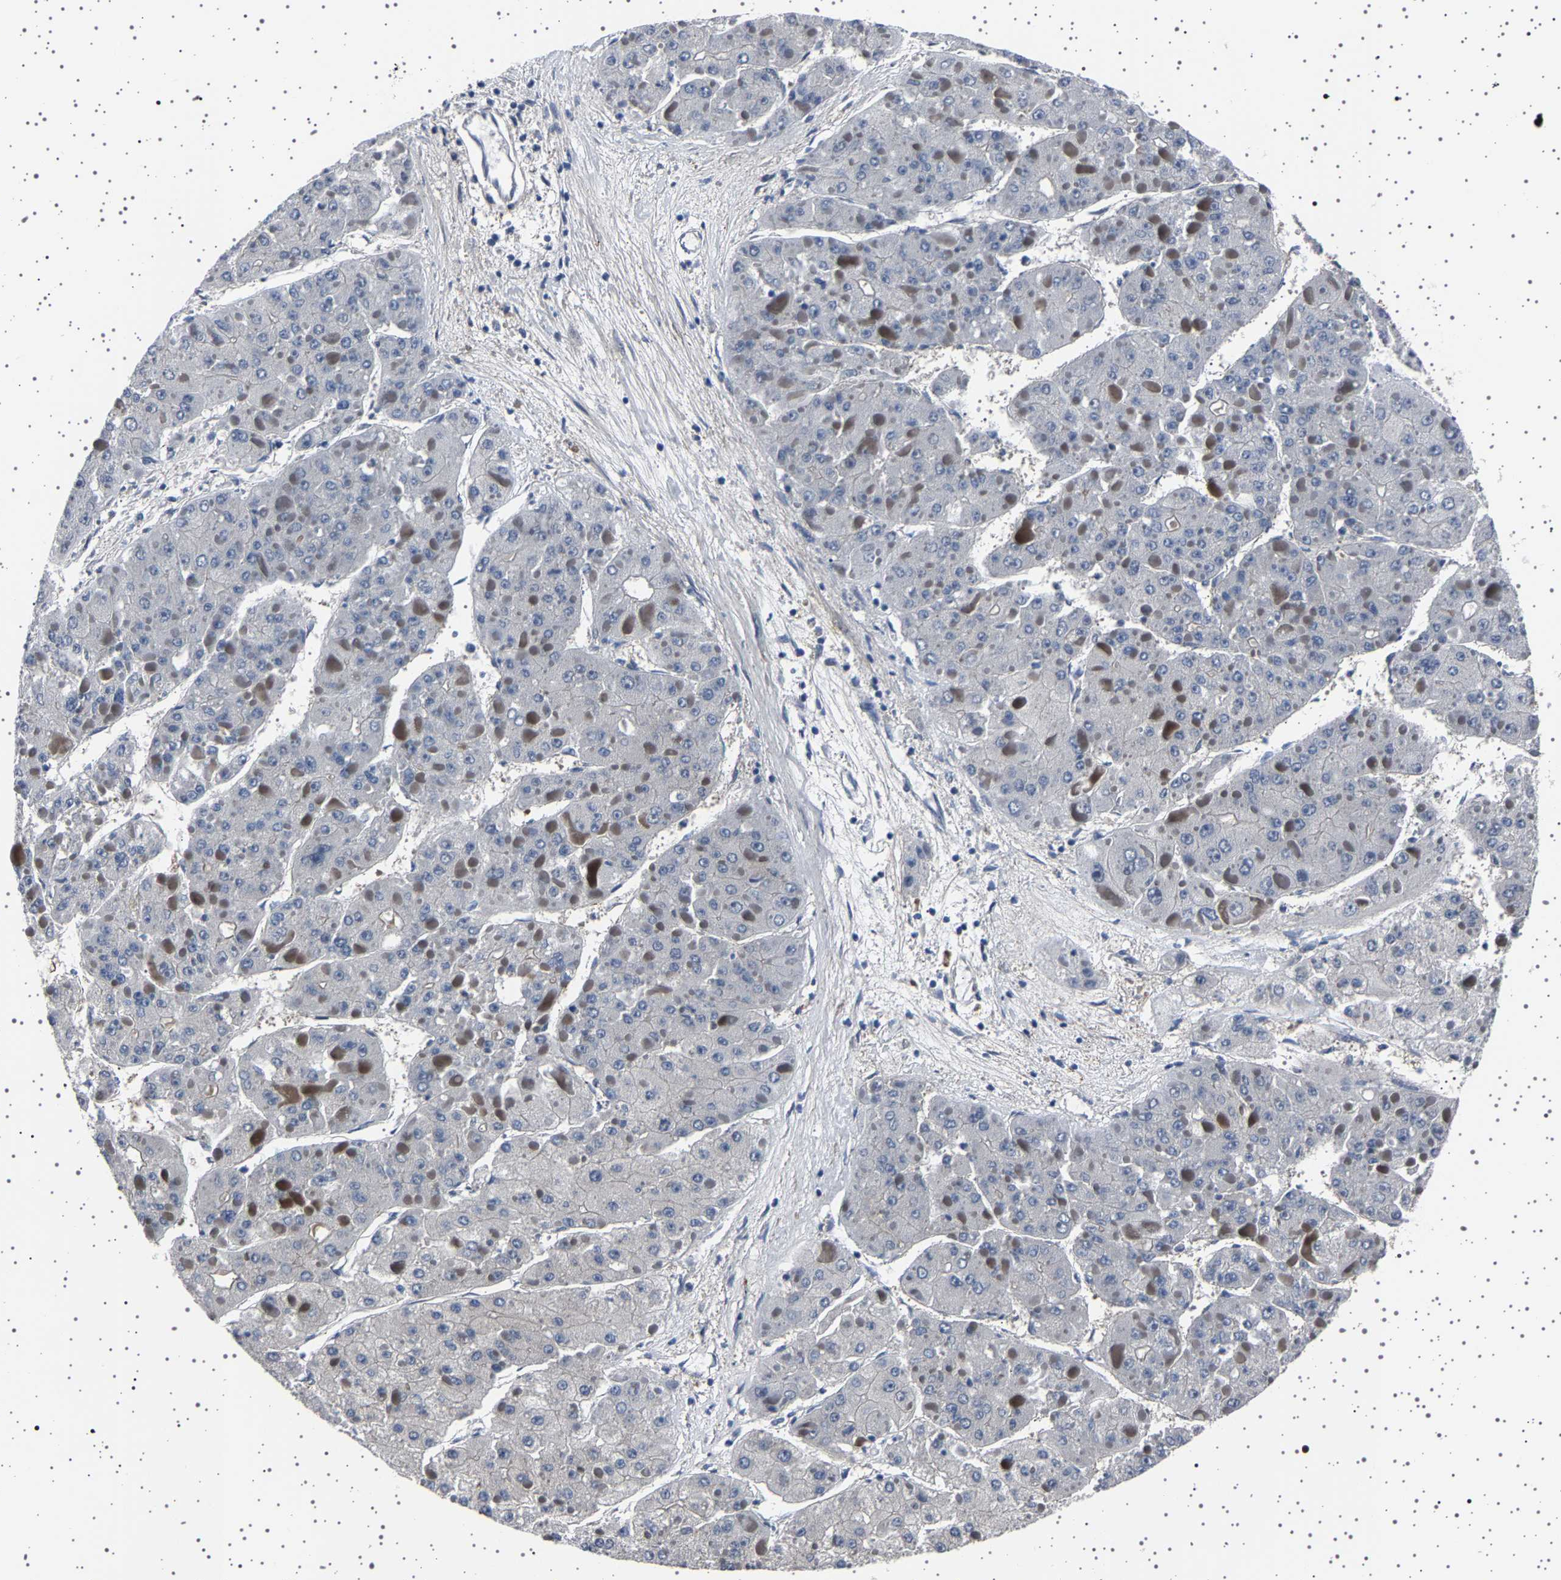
{"staining": {"intensity": "negative", "quantity": "none", "location": "none"}, "tissue": "liver cancer", "cell_type": "Tumor cells", "image_type": "cancer", "snomed": [{"axis": "morphology", "description": "Carcinoma, Hepatocellular, NOS"}, {"axis": "topography", "description": "Liver"}], "caption": "A photomicrograph of human liver cancer is negative for staining in tumor cells.", "gene": "PAK5", "patient": {"sex": "female", "age": 73}}